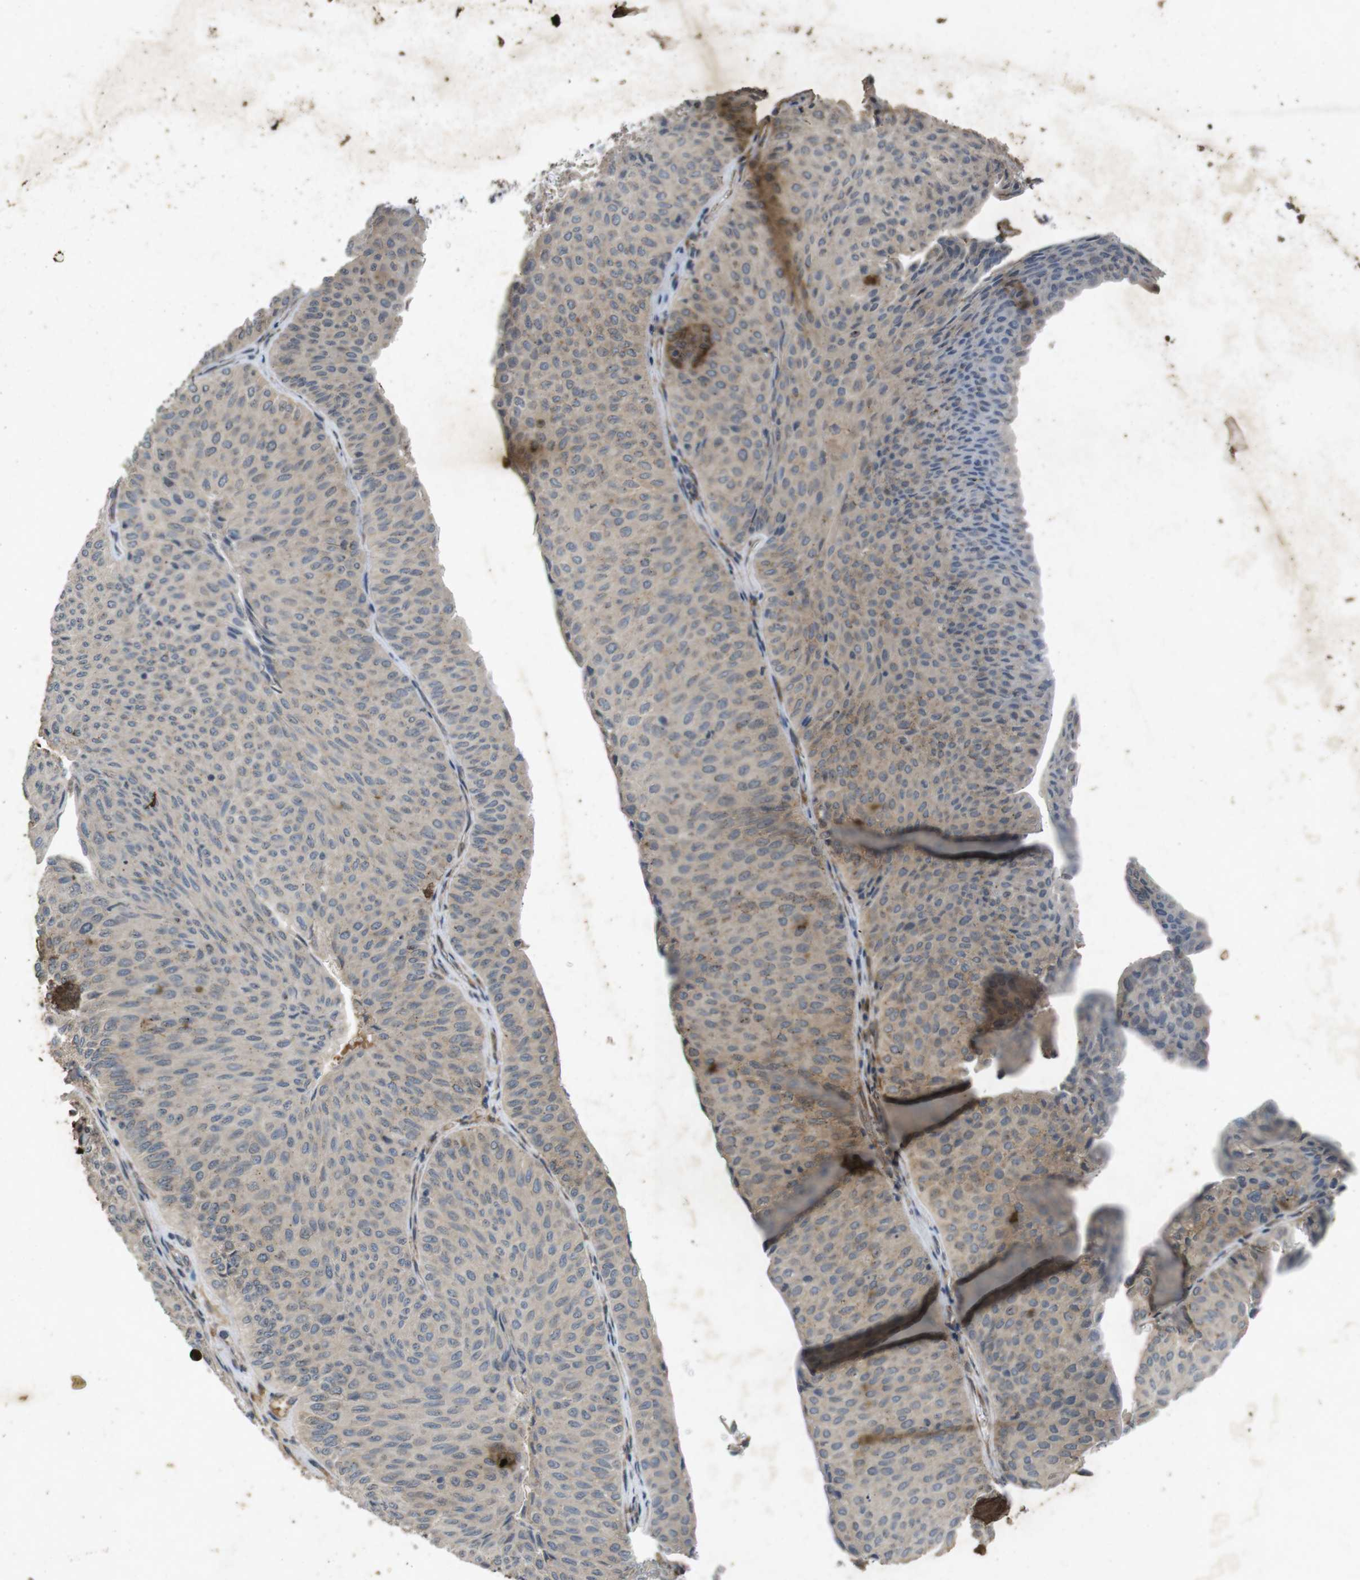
{"staining": {"intensity": "weak", "quantity": "<25%", "location": "cytoplasmic/membranous"}, "tissue": "urothelial cancer", "cell_type": "Tumor cells", "image_type": "cancer", "snomed": [{"axis": "morphology", "description": "Urothelial carcinoma, Low grade"}, {"axis": "topography", "description": "Urinary bladder"}], "caption": "Tumor cells are negative for brown protein staining in low-grade urothelial carcinoma.", "gene": "FLCN", "patient": {"sex": "male", "age": 78}}